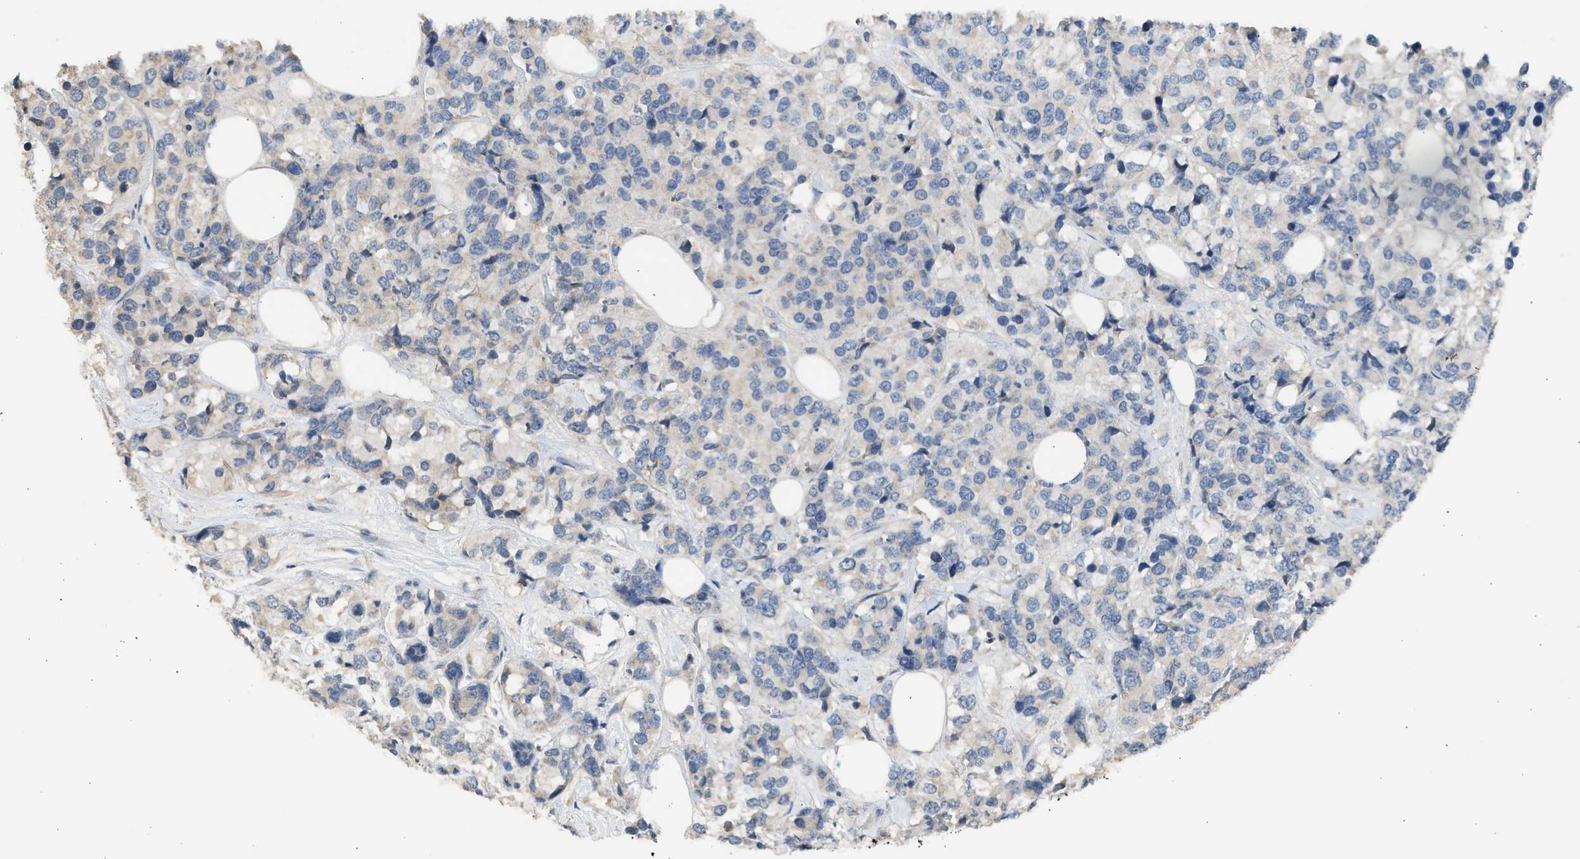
{"staining": {"intensity": "negative", "quantity": "none", "location": "none"}, "tissue": "breast cancer", "cell_type": "Tumor cells", "image_type": "cancer", "snomed": [{"axis": "morphology", "description": "Lobular carcinoma"}, {"axis": "topography", "description": "Breast"}], "caption": "An IHC histopathology image of breast cancer (lobular carcinoma) is shown. There is no staining in tumor cells of breast cancer (lobular carcinoma).", "gene": "SULT2A1", "patient": {"sex": "female", "age": 59}}